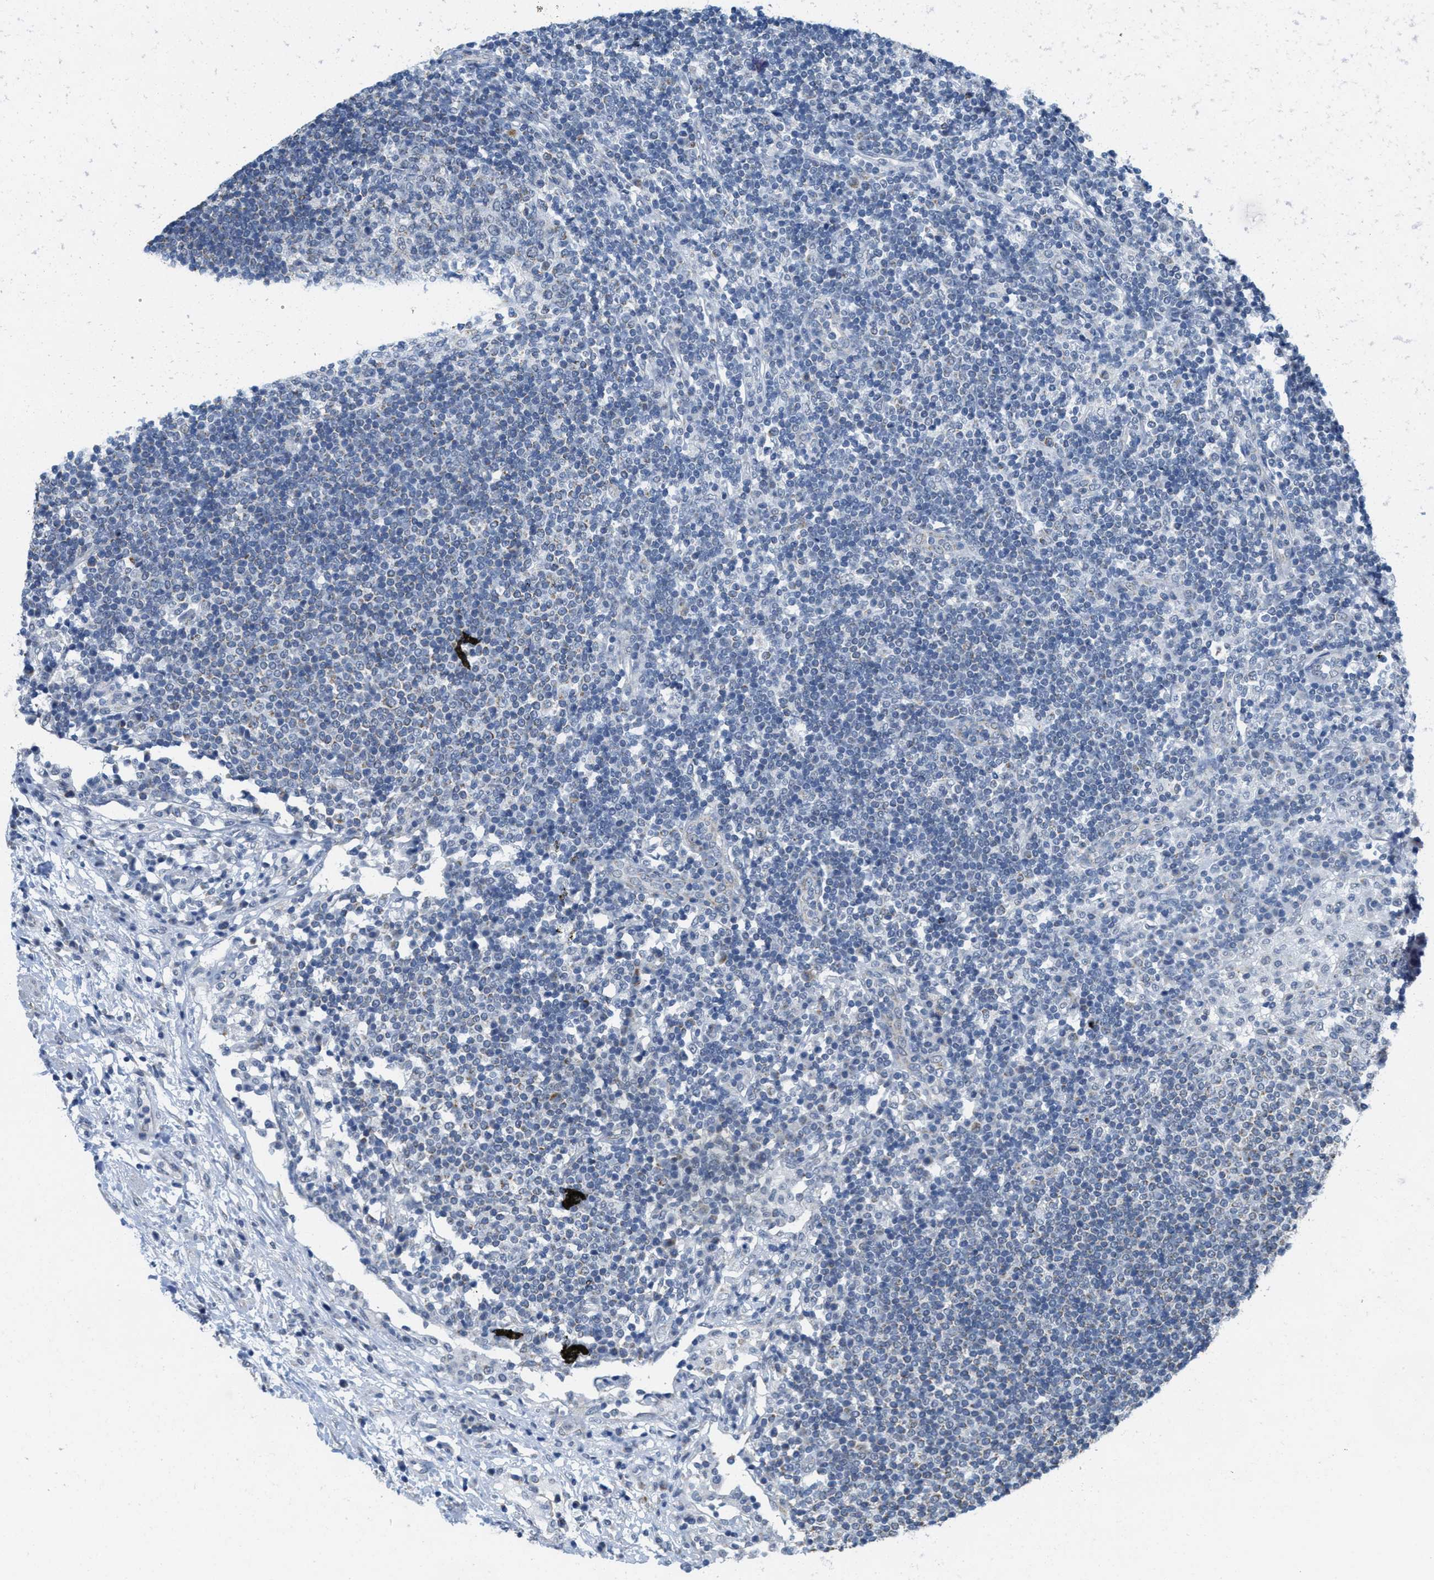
{"staining": {"intensity": "weak", "quantity": "<25%", "location": "cytoplasmic/membranous"}, "tissue": "lymph node", "cell_type": "Germinal center cells", "image_type": "normal", "snomed": [{"axis": "morphology", "description": "Normal tissue, NOS"}, {"axis": "topography", "description": "Lymph node"}], "caption": "A high-resolution histopathology image shows IHC staining of normal lymph node, which demonstrates no significant staining in germinal center cells.", "gene": "TOMM70", "patient": {"sex": "female", "age": 53}}